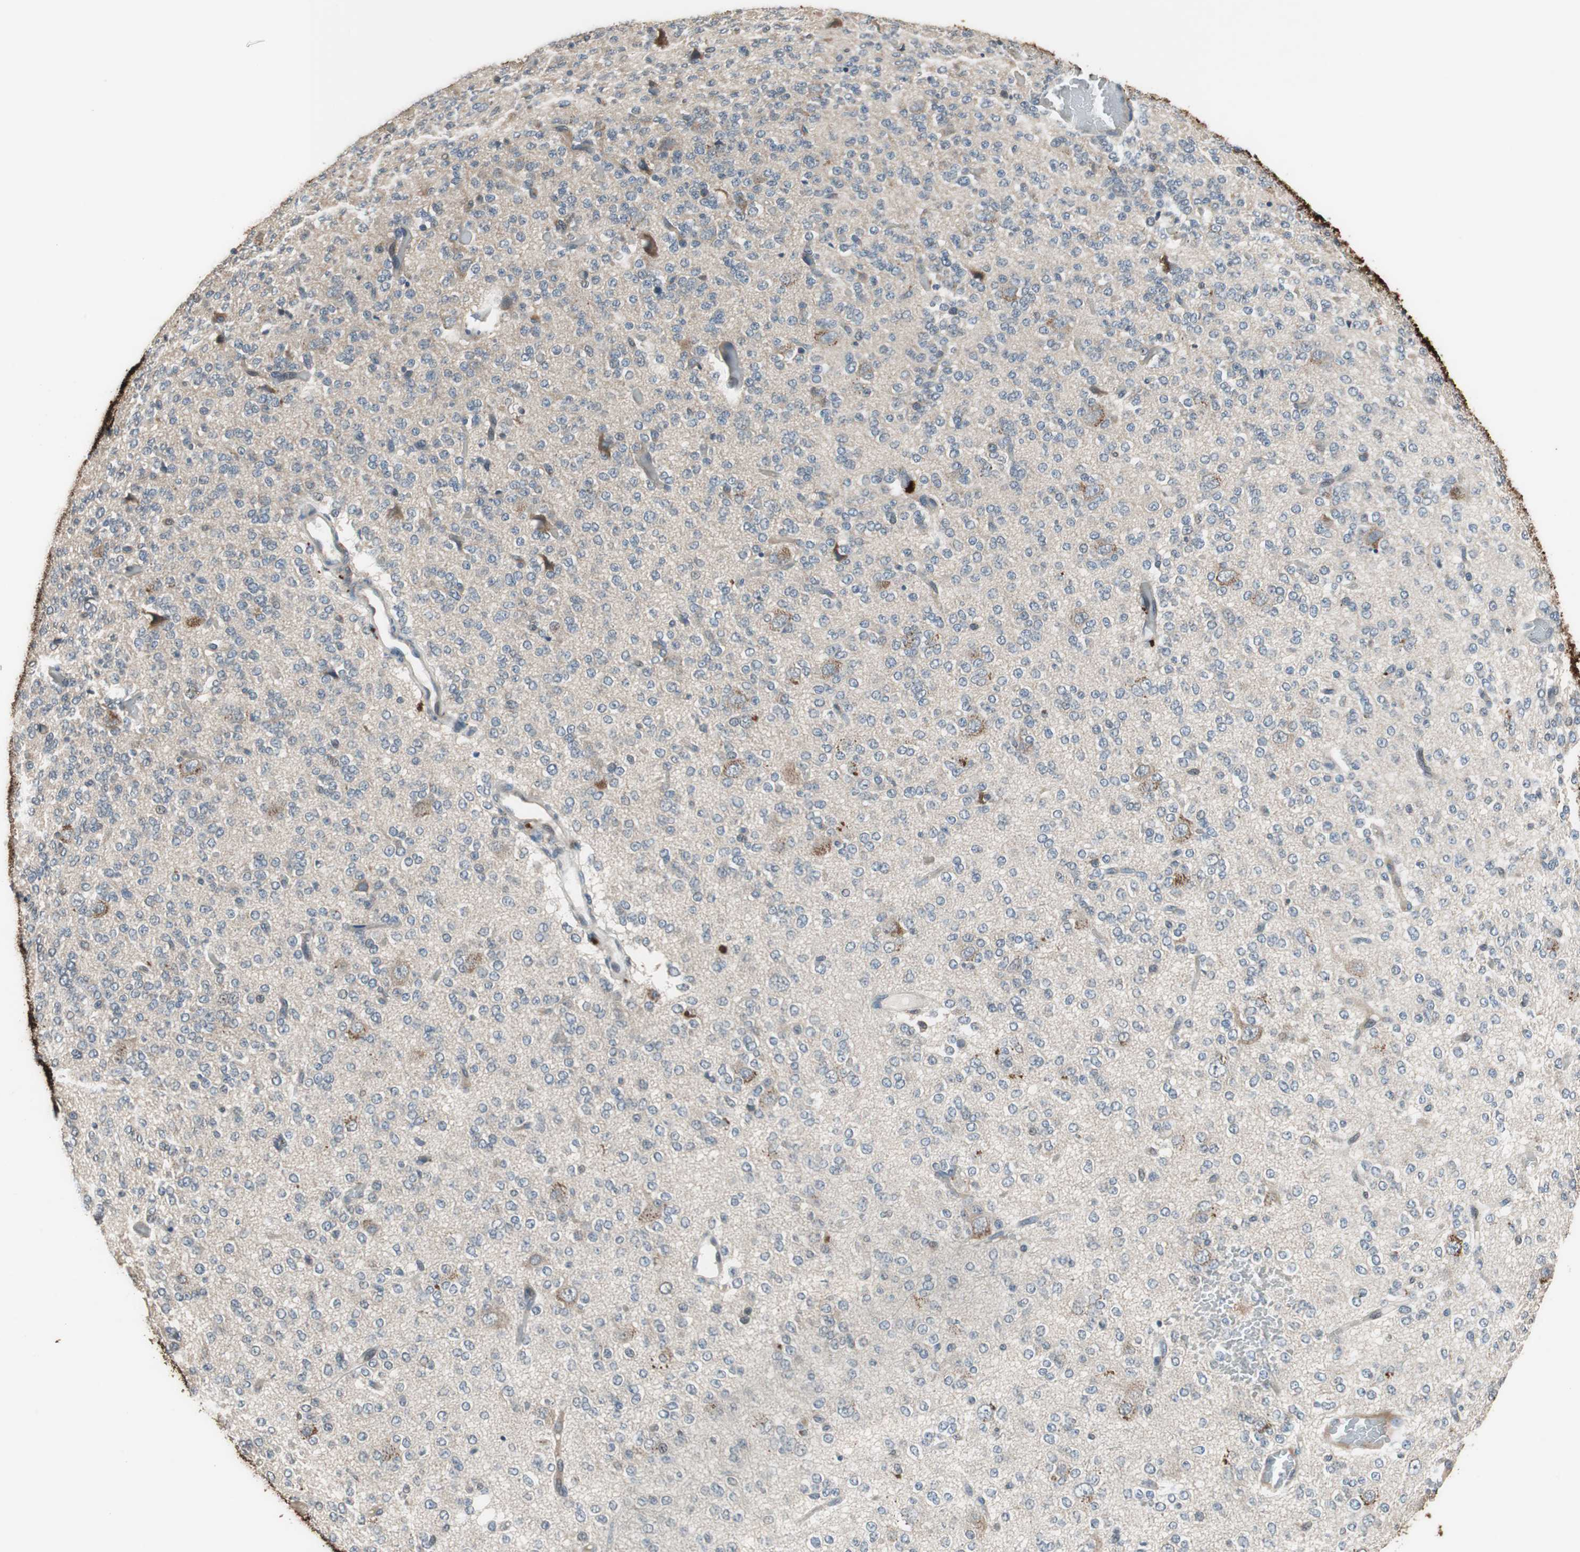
{"staining": {"intensity": "weak", "quantity": "<25%", "location": "cytoplasmic/membranous"}, "tissue": "glioma", "cell_type": "Tumor cells", "image_type": "cancer", "snomed": [{"axis": "morphology", "description": "Glioma, malignant, Low grade"}, {"axis": "topography", "description": "Brain"}], "caption": "Image shows no protein positivity in tumor cells of malignant low-grade glioma tissue. Brightfield microscopy of immunohistochemistry (IHC) stained with DAB (brown) and hematoxylin (blue), captured at high magnification.", "gene": "PI4KB", "patient": {"sex": "male", "age": 38}}